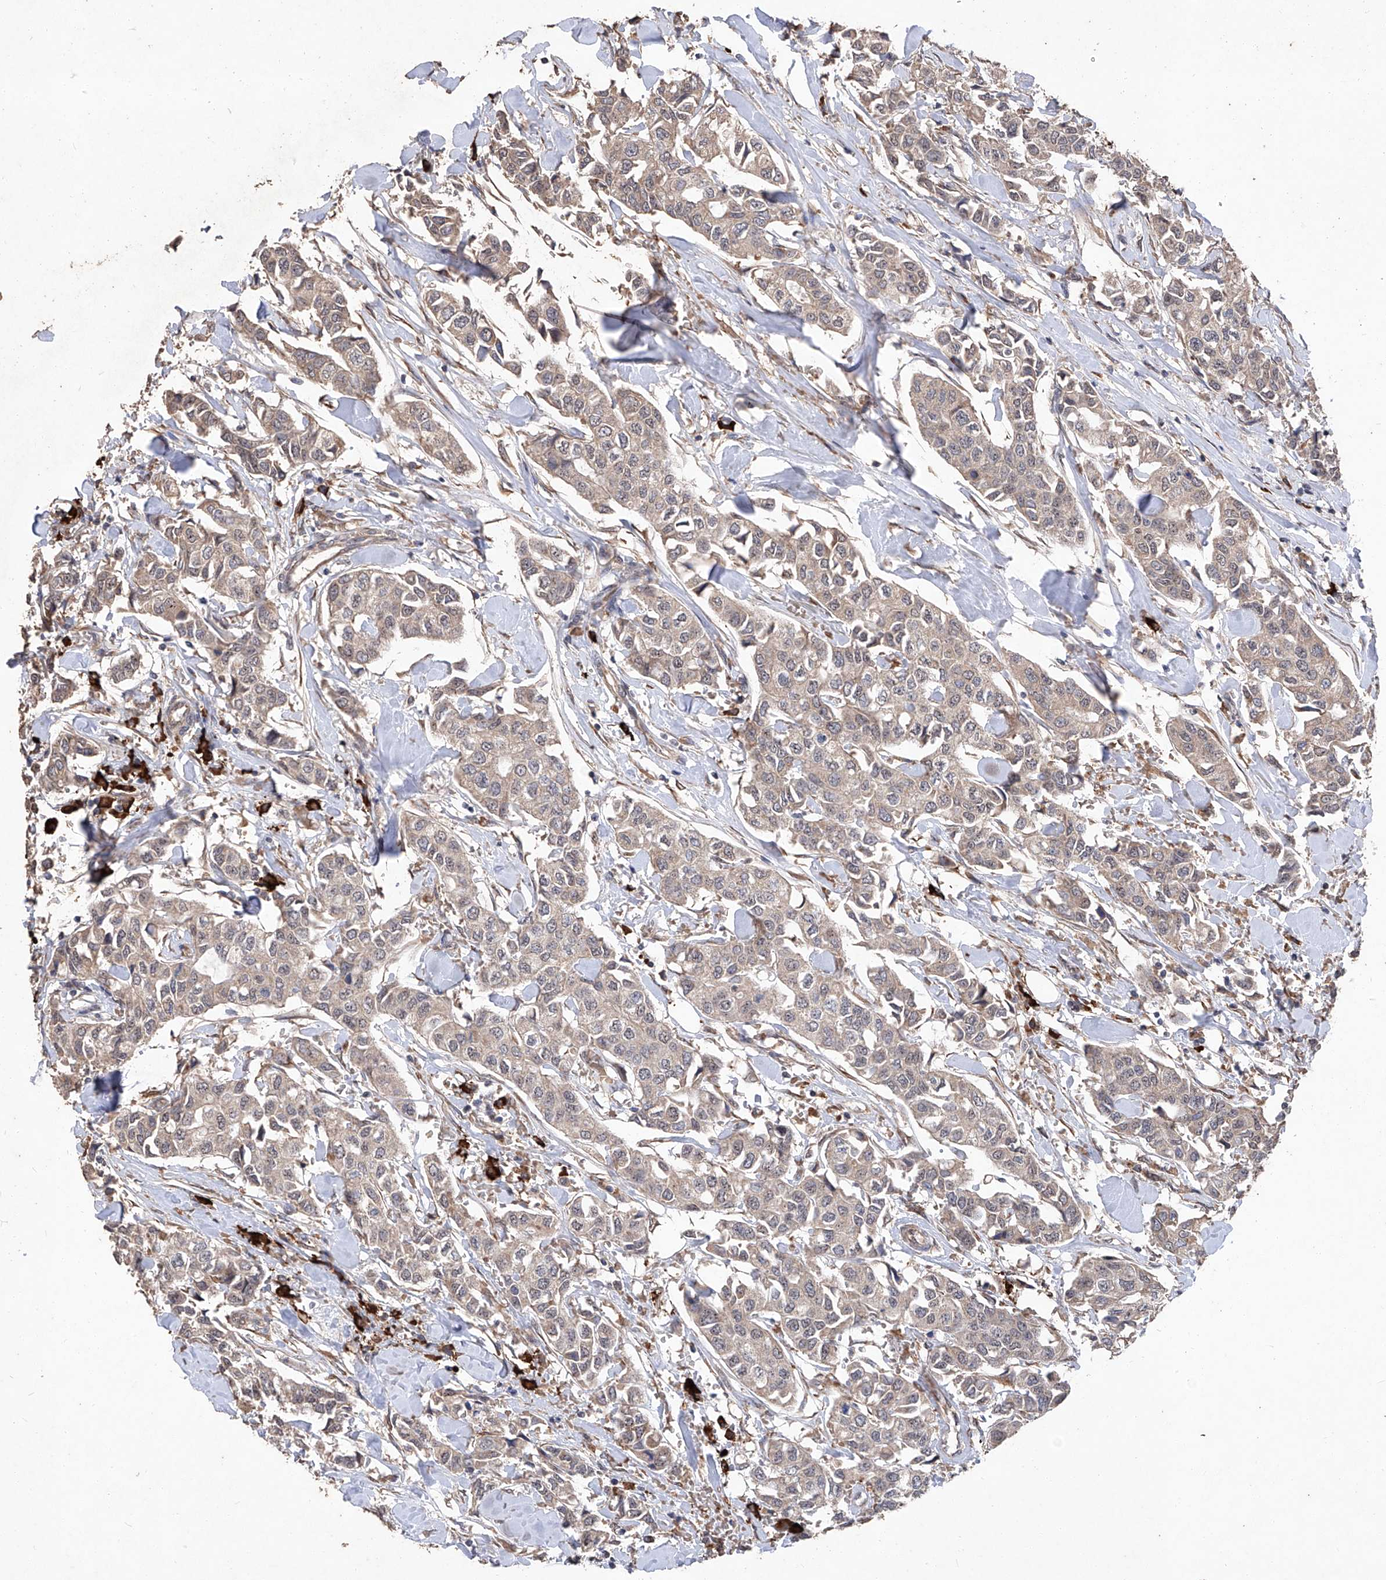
{"staining": {"intensity": "weak", "quantity": ">75%", "location": "cytoplasmic/membranous"}, "tissue": "breast cancer", "cell_type": "Tumor cells", "image_type": "cancer", "snomed": [{"axis": "morphology", "description": "Duct carcinoma"}, {"axis": "topography", "description": "Breast"}], "caption": "Breast cancer (infiltrating ductal carcinoma) stained with a protein marker exhibits weak staining in tumor cells.", "gene": "EML1", "patient": {"sex": "female", "age": 80}}